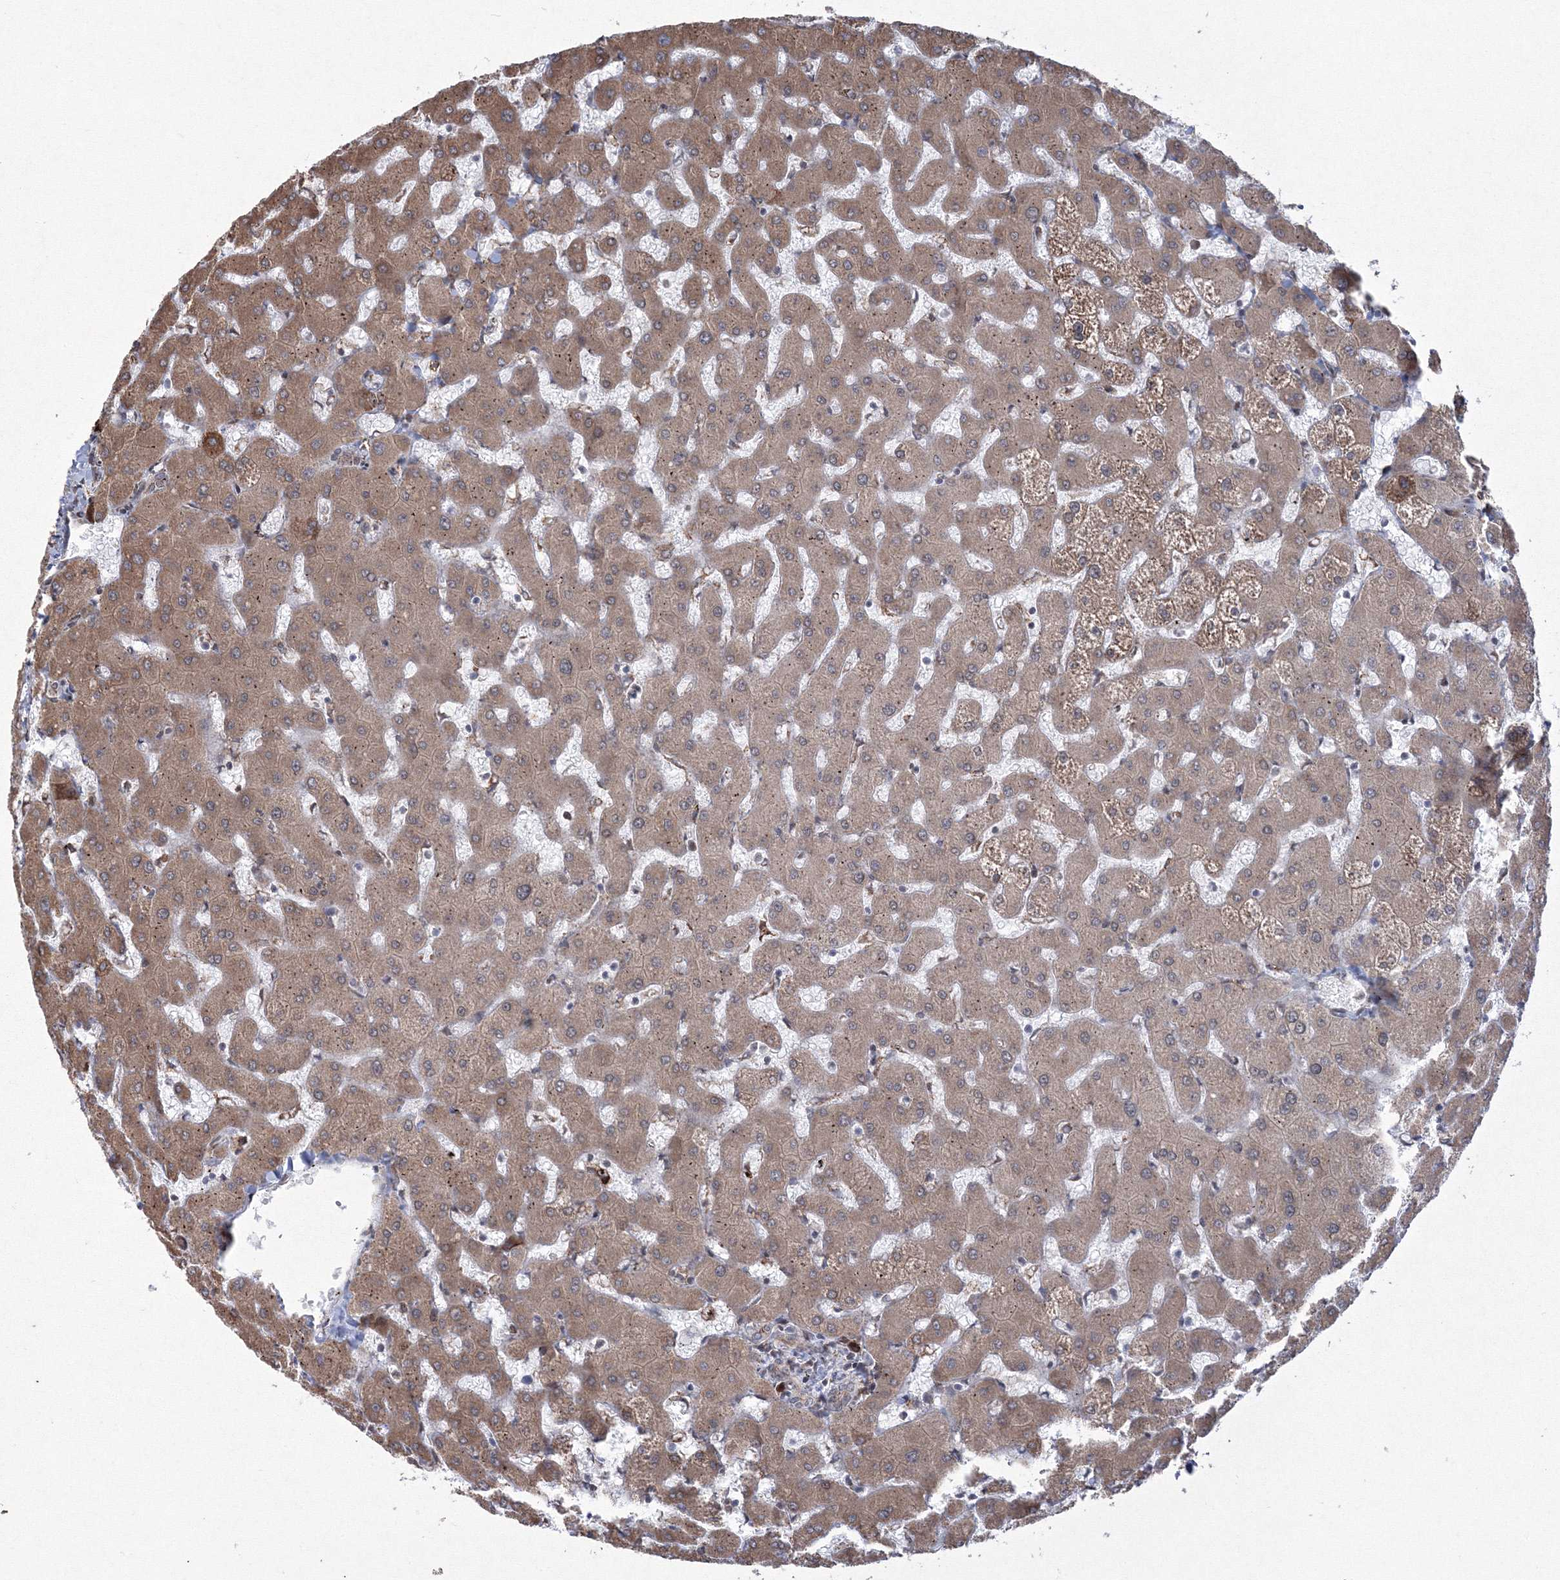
{"staining": {"intensity": "negative", "quantity": "none", "location": "none"}, "tissue": "liver", "cell_type": "Cholangiocytes", "image_type": "normal", "snomed": [{"axis": "morphology", "description": "Normal tissue, NOS"}, {"axis": "topography", "description": "Liver"}], "caption": "This is an immunohistochemistry (IHC) photomicrograph of unremarkable human liver. There is no expression in cholangiocytes.", "gene": "EFCAB12", "patient": {"sex": "female", "age": 63}}